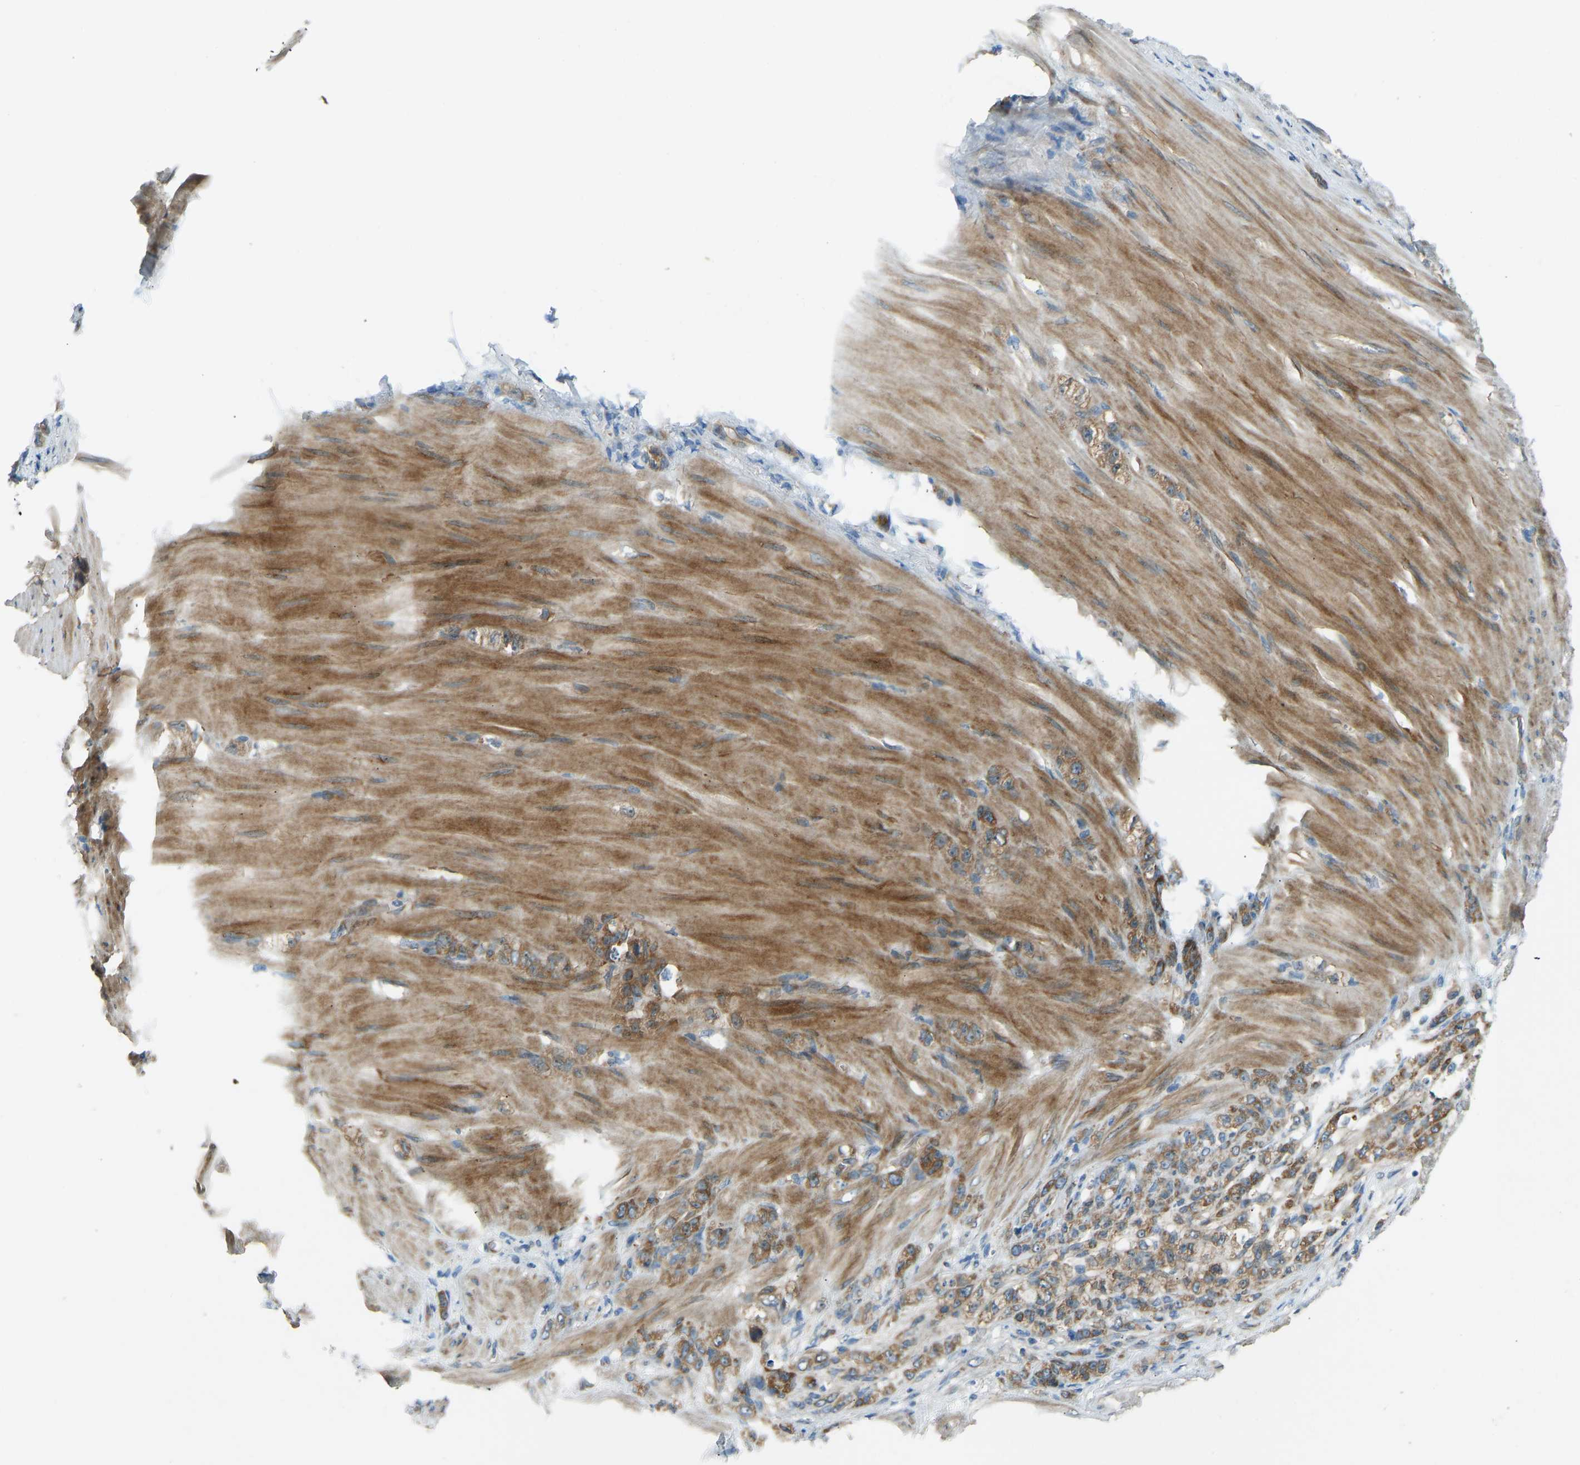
{"staining": {"intensity": "moderate", "quantity": ">75%", "location": "cytoplasmic/membranous"}, "tissue": "stomach cancer", "cell_type": "Tumor cells", "image_type": "cancer", "snomed": [{"axis": "morphology", "description": "Normal tissue, NOS"}, {"axis": "morphology", "description": "Adenocarcinoma, NOS"}, {"axis": "topography", "description": "Stomach"}], "caption": "Protein analysis of stomach cancer tissue displays moderate cytoplasmic/membranous expression in about >75% of tumor cells. (DAB (3,3'-diaminobenzidine) IHC, brown staining for protein, blue staining for nuclei).", "gene": "STAU2", "patient": {"sex": "male", "age": 82}}